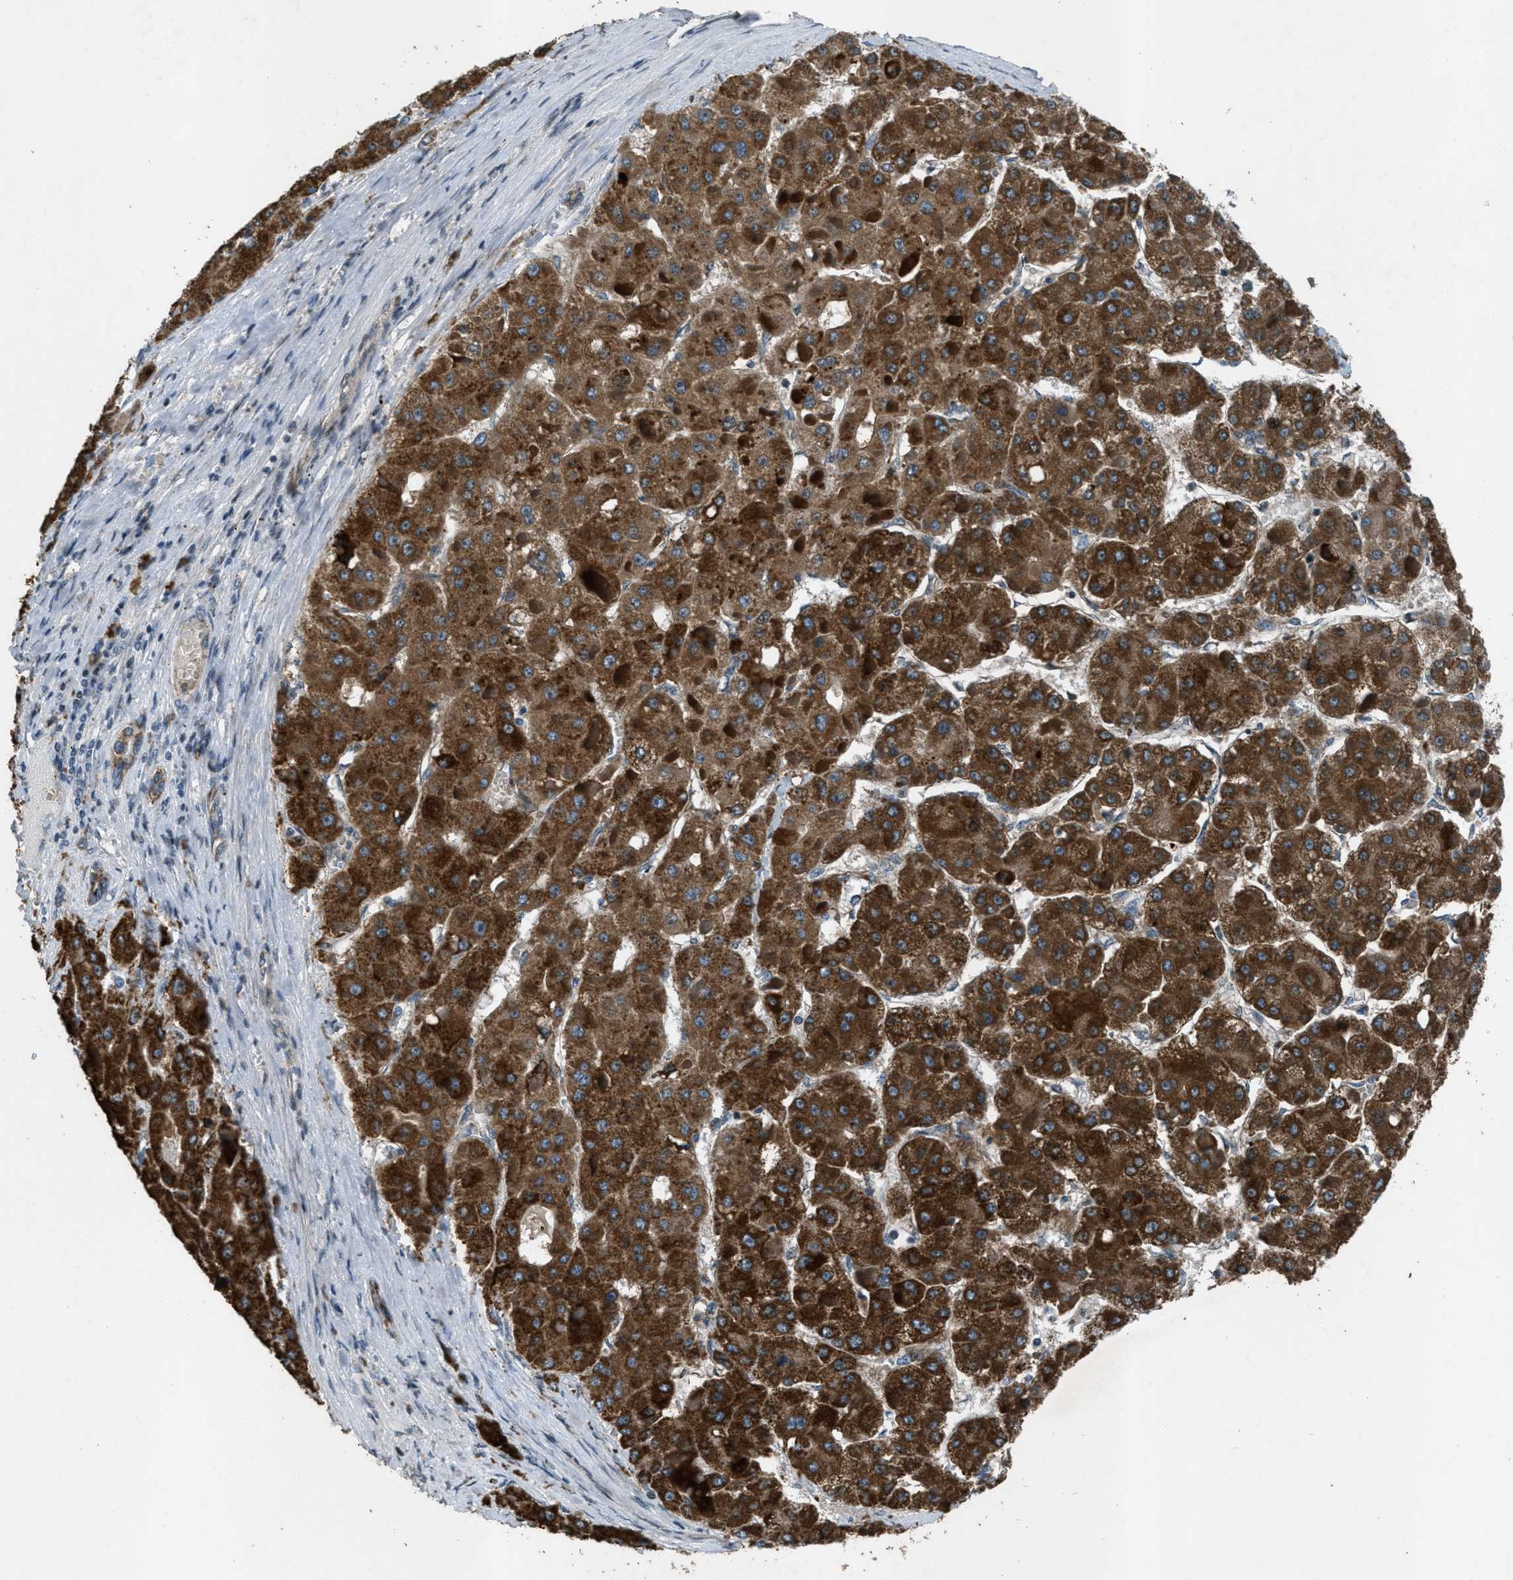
{"staining": {"intensity": "strong", "quantity": ">75%", "location": "cytoplasmic/membranous"}, "tissue": "liver cancer", "cell_type": "Tumor cells", "image_type": "cancer", "snomed": [{"axis": "morphology", "description": "Carcinoma, Hepatocellular, NOS"}, {"axis": "topography", "description": "Liver"}], "caption": "The photomicrograph exhibits staining of liver cancer (hepatocellular carcinoma), revealing strong cytoplasmic/membranous protein expression (brown color) within tumor cells.", "gene": "GPC6", "patient": {"sex": "female", "age": 73}}